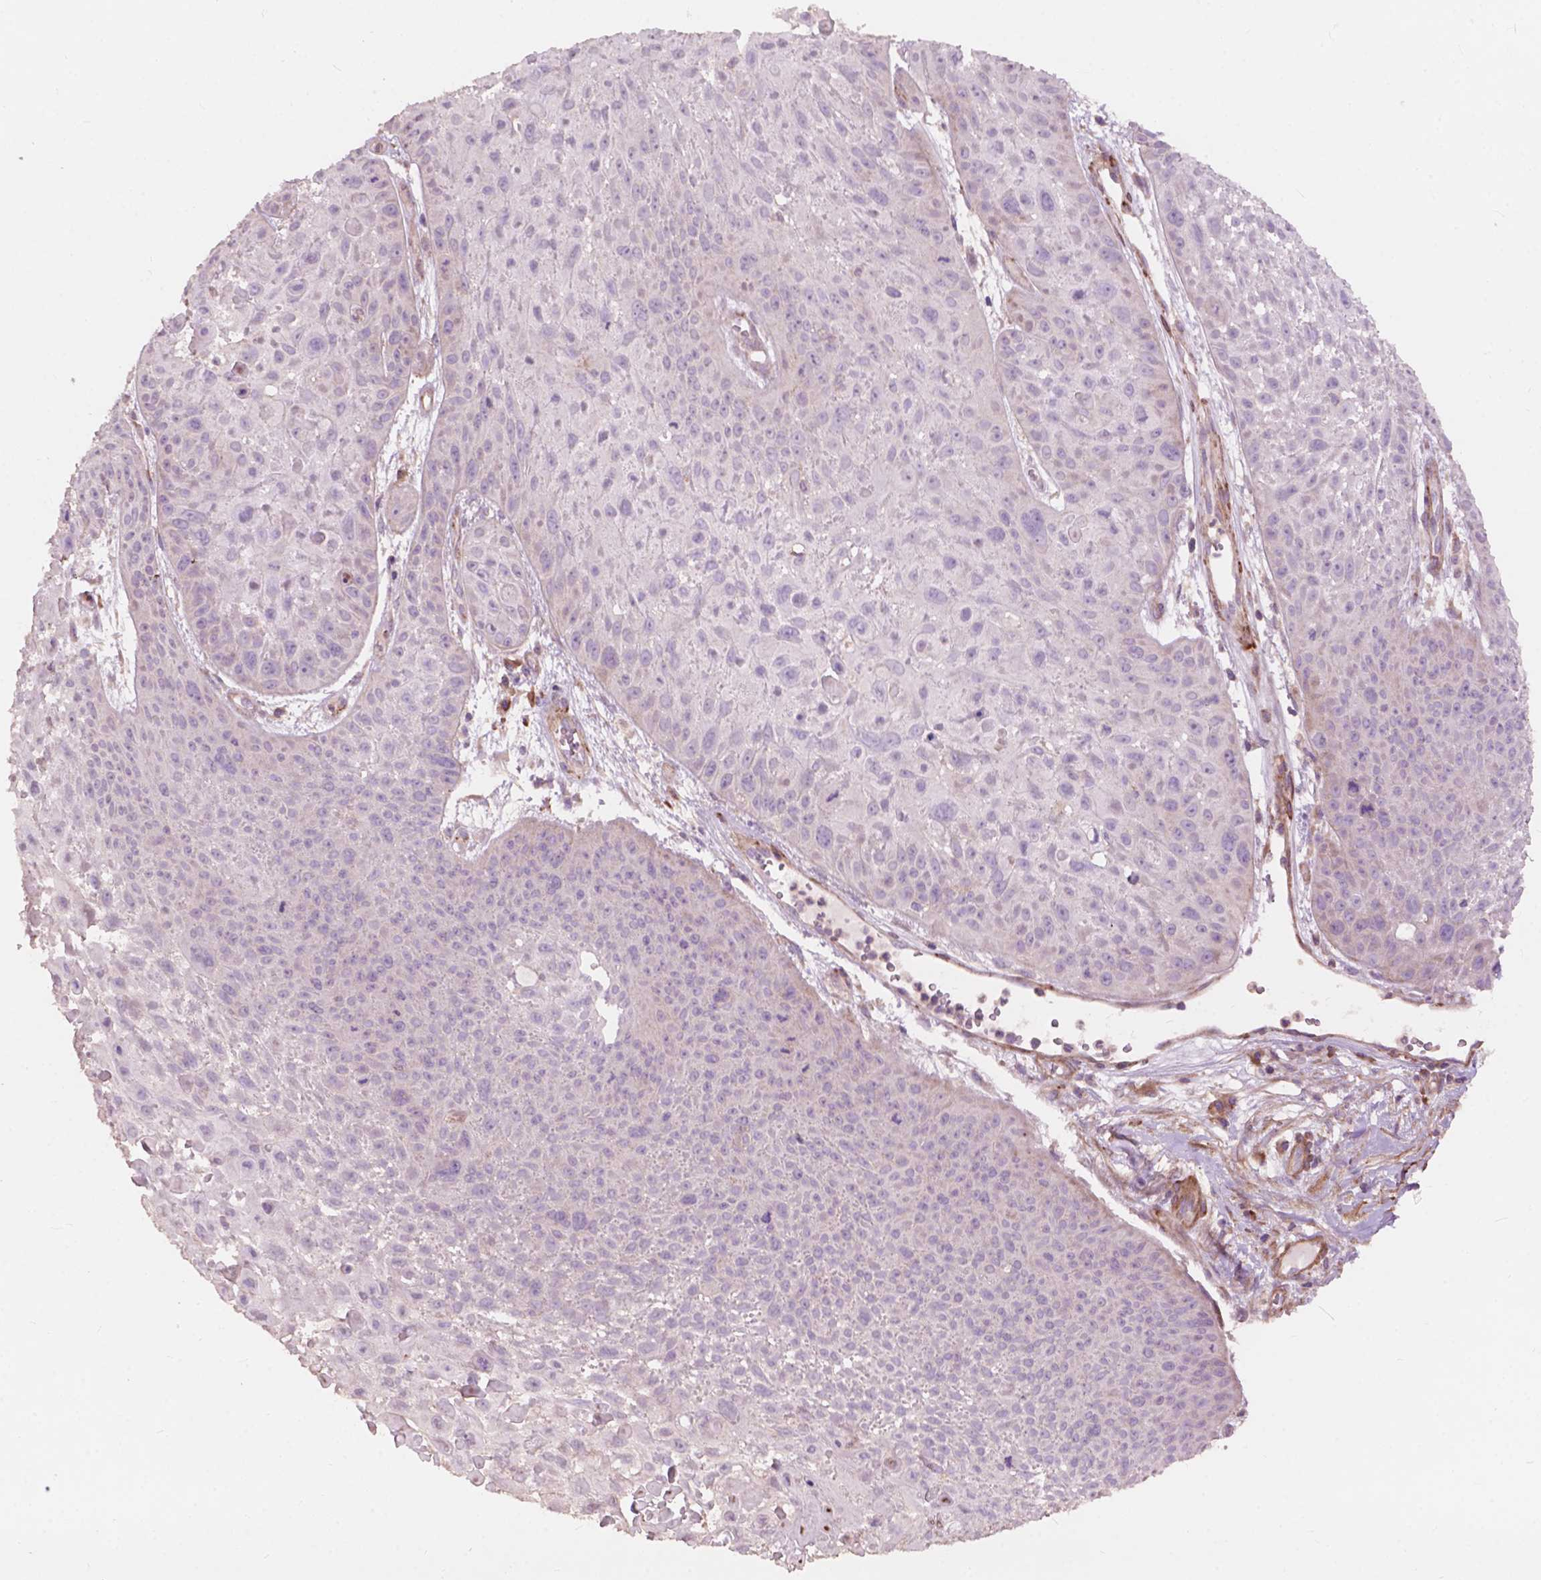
{"staining": {"intensity": "negative", "quantity": "none", "location": "none"}, "tissue": "skin cancer", "cell_type": "Tumor cells", "image_type": "cancer", "snomed": [{"axis": "morphology", "description": "Squamous cell carcinoma, NOS"}, {"axis": "topography", "description": "Skin"}, {"axis": "topography", "description": "Anal"}], "caption": "Tumor cells show no significant positivity in skin cancer (squamous cell carcinoma).", "gene": "FNIP1", "patient": {"sex": "female", "age": 75}}